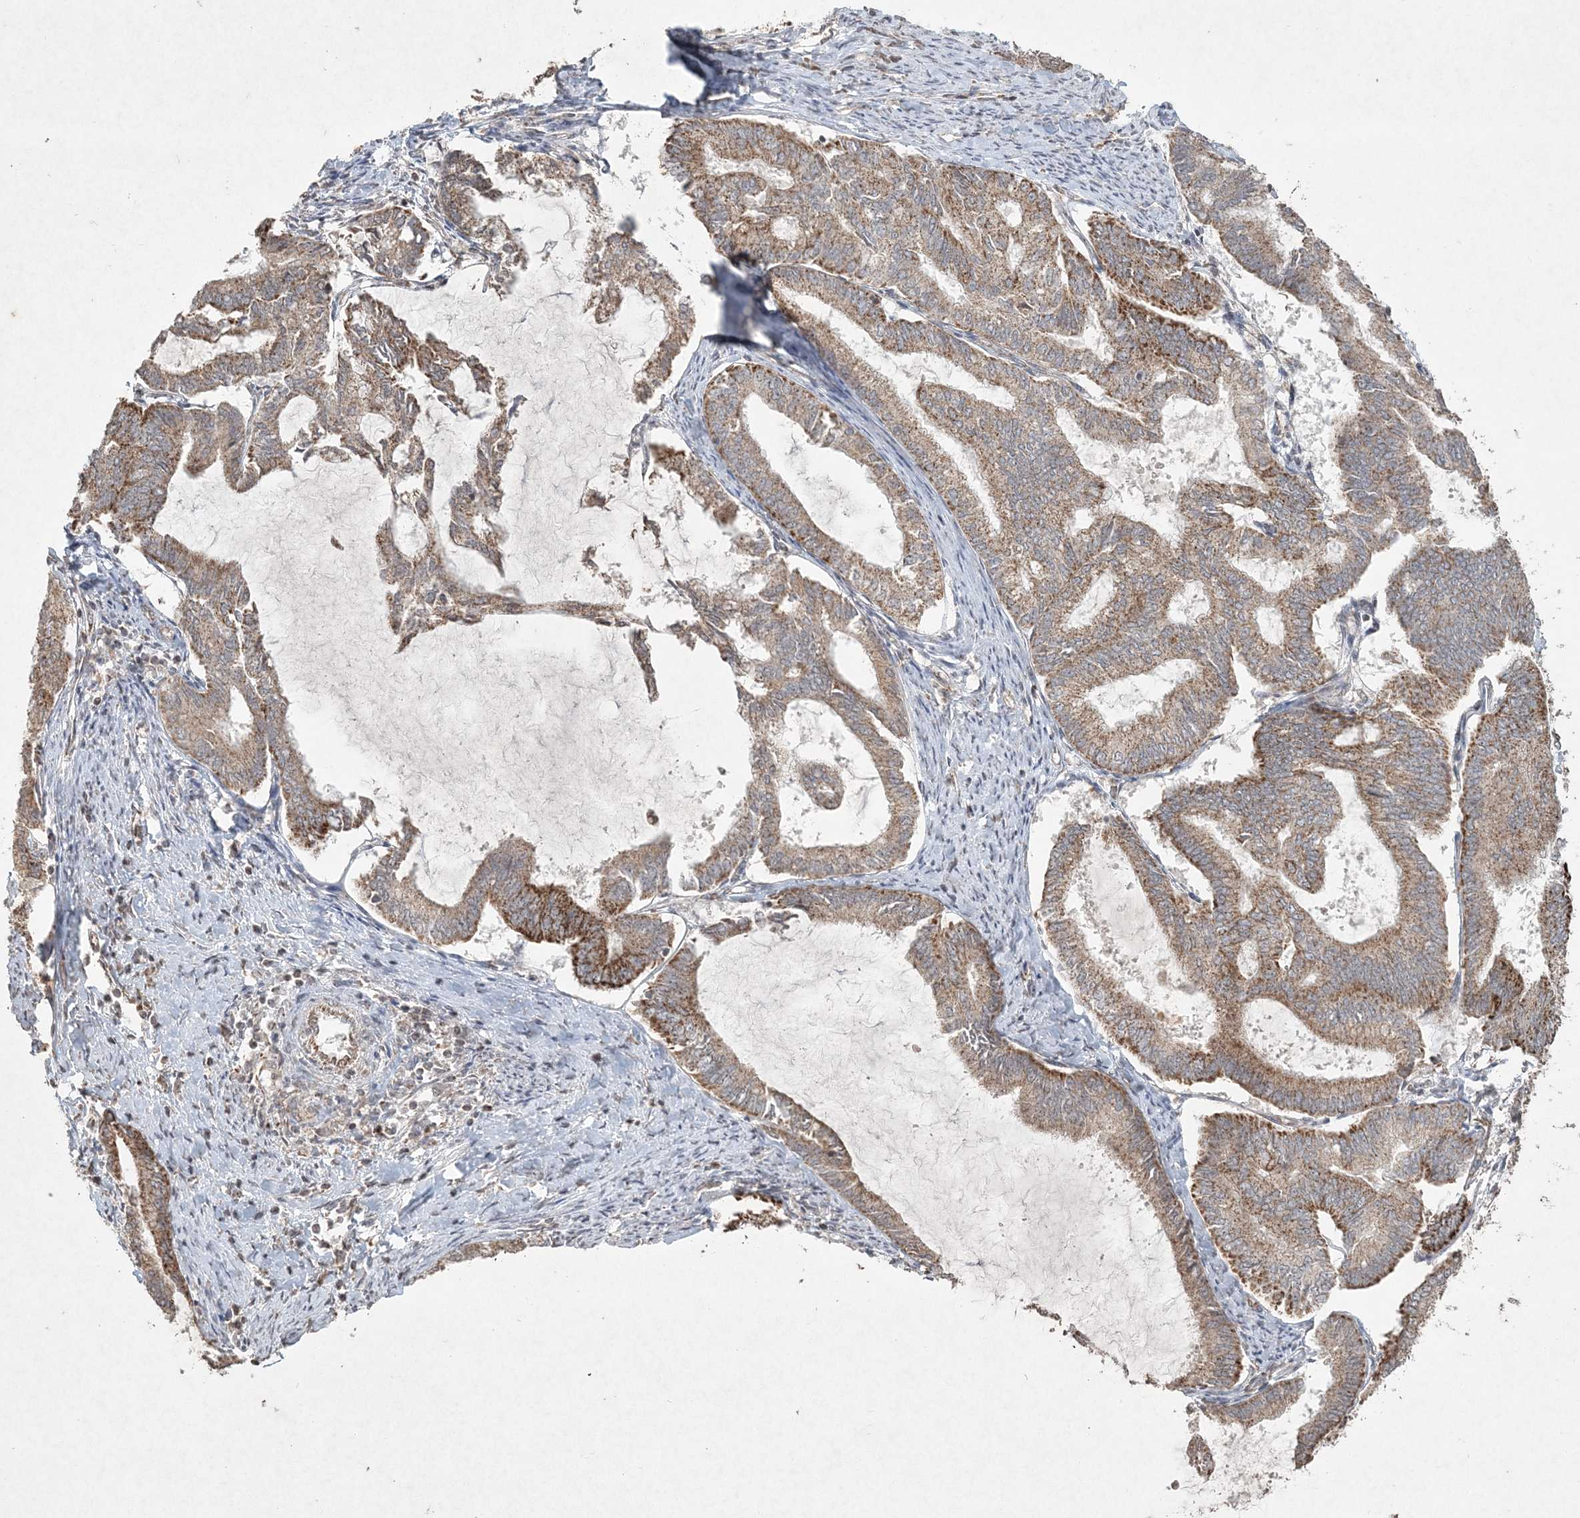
{"staining": {"intensity": "strong", "quantity": "25%-75%", "location": "cytoplasmic/membranous"}, "tissue": "endometrial cancer", "cell_type": "Tumor cells", "image_type": "cancer", "snomed": [{"axis": "morphology", "description": "Adenocarcinoma, NOS"}, {"axis": "topography", "description": "Endometrium"}], "caption": "An immunohistochemistry micrograph of tumor tissue is shown. Protein staining in brown shows strong cytoplasmic/membranous positivity in endometrial adenocarcinoma within tumor cells.", "gene": "LRPPRC", "patient": {"sex": "female", "age": 86}}